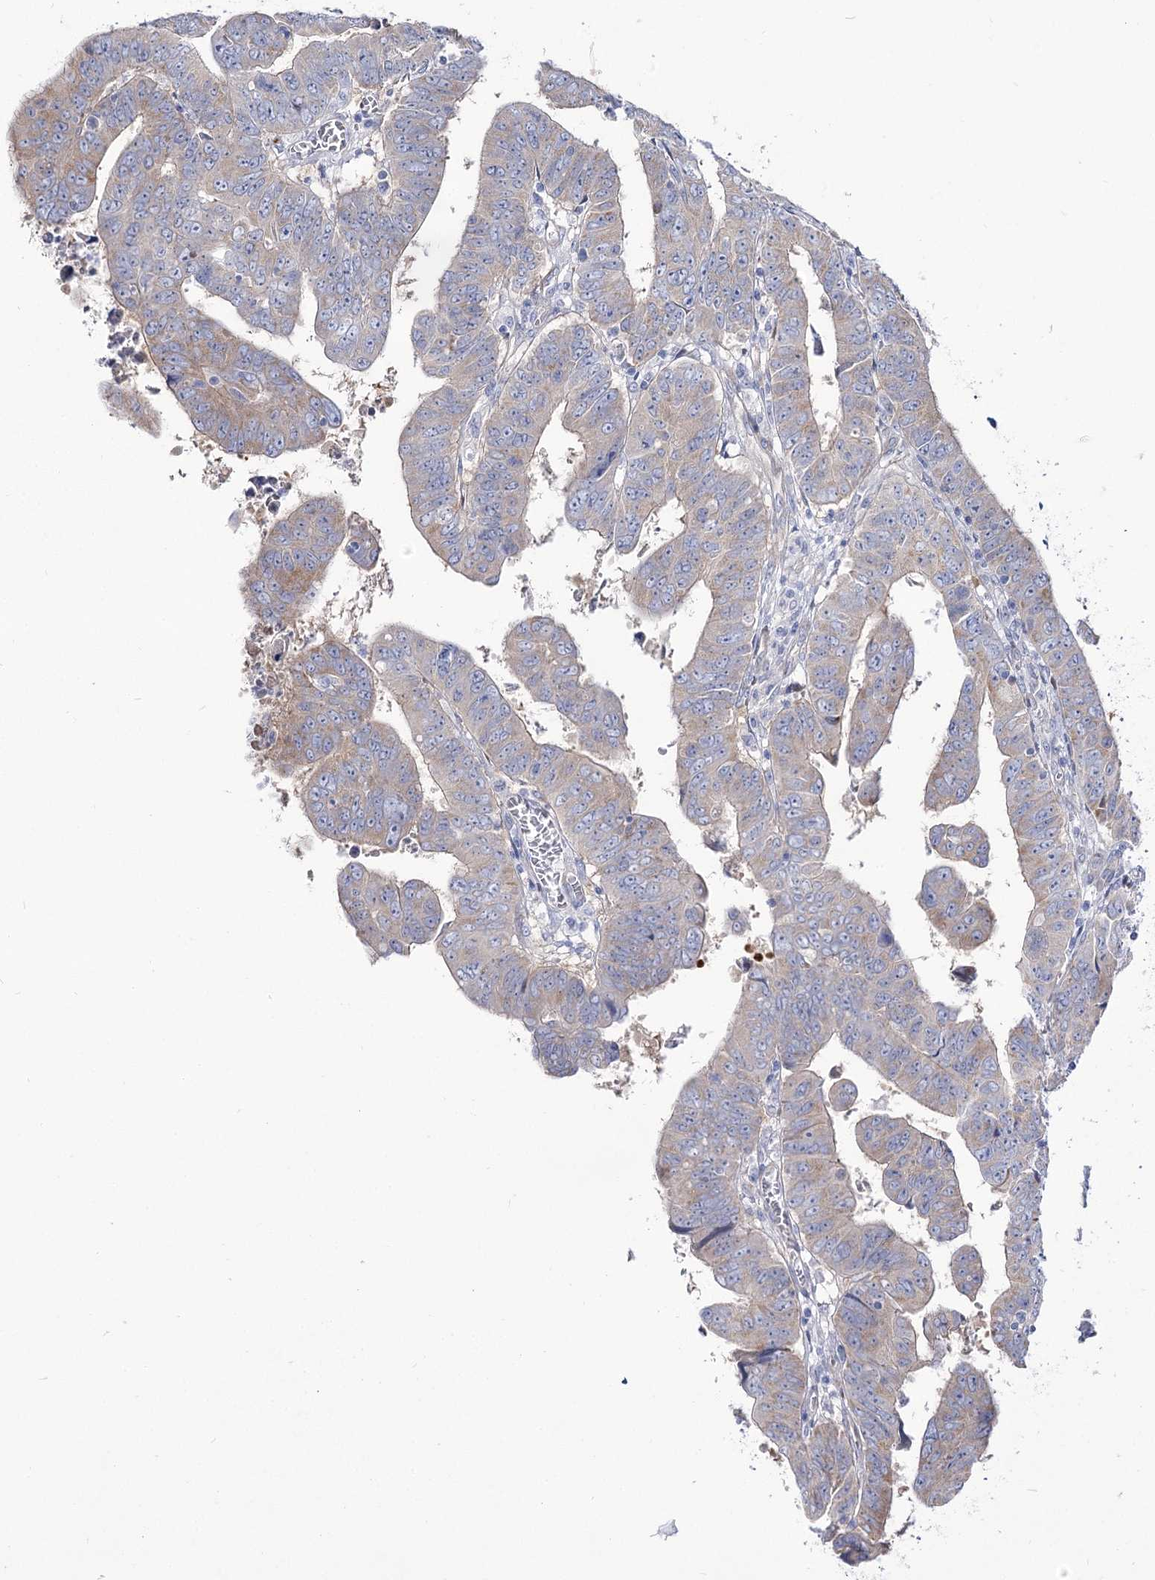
{"staining": {"intensity": "negative", "quantity": "none", "location": "none"}, "tissue": "colorectal cancer", "cell_type": "Tumor cells", "image_type": "cancer", "snomed": [{"axis": "morphology", "description": "Normal tissue, NOS"}, {"axis": "morphology", "description": "Adenocarcinoma, NOS"}, {"axis": "topography", "description": "Rectum"}], "caption": "Micrograph shows no protein positivity in tumor cells of adenocarcinoma (colorectal) tissue.", "gene": "SUOX", "patient": {"sex": "female", "age": 65}}